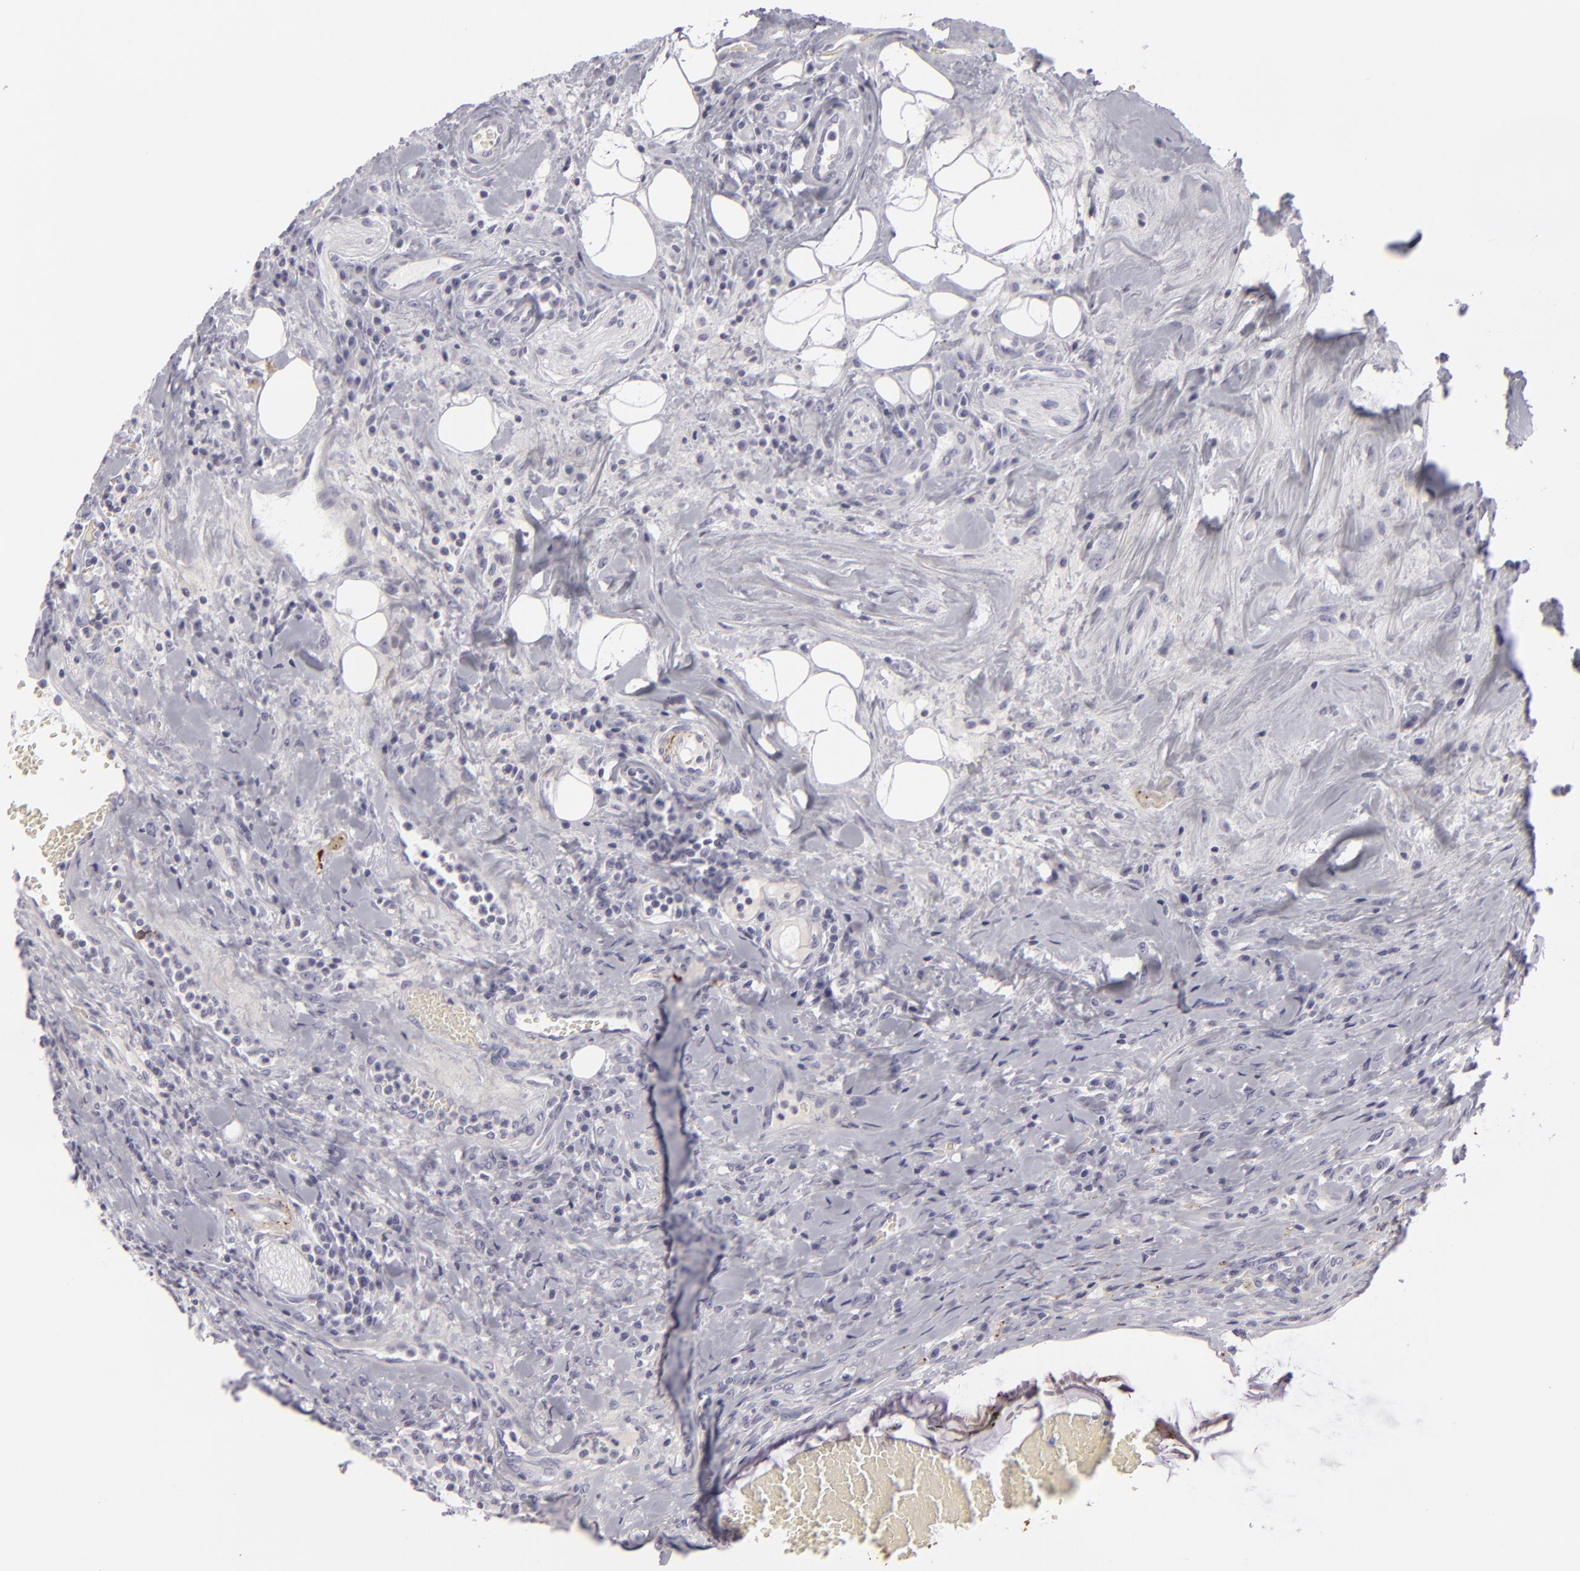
{"staining": {"intensity": "negative", "quantity": "none", "location": "none"}, "tissue": "colorectal cancer", "cell_type": "Tumor cells", "image_type": "cancer", "snomed": [{"axis": "morphology", "description": "Adenocarcinoma, NOS"}, {"axis": "topography", "description": "Colon"}], "caption": "Immunohistochemistry histopathology image of human colorectal cancer stained for a protein (brown), which reveals no positivity in tumor cells.", "gene": "C9", "patient": {"sex": "male", "age": 54}}